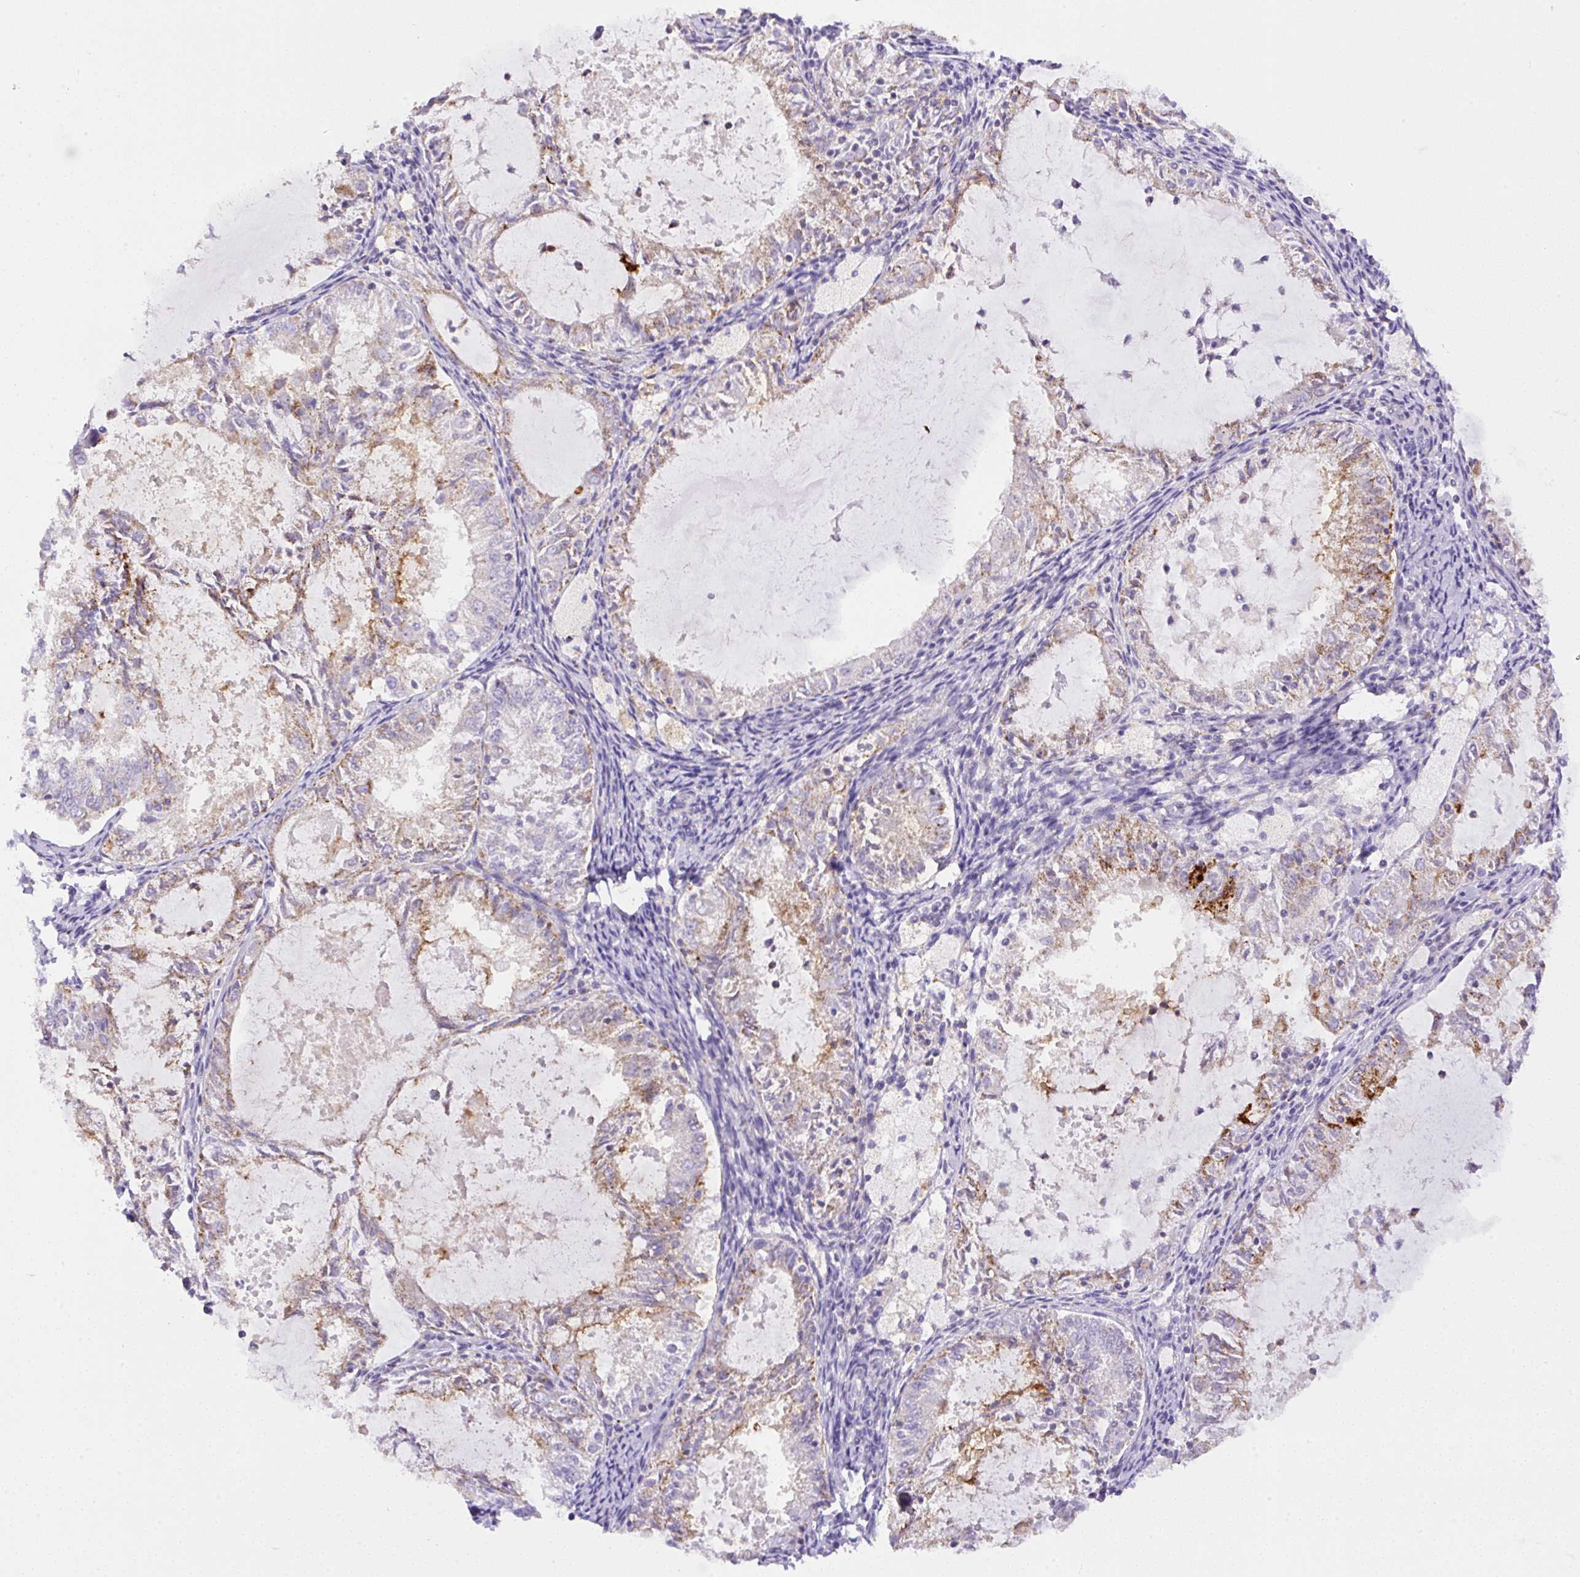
{"staining": {"intensity": "strong", "quantity": "<25%", "location": "cytoplasmic/membranous"}, "tissue": "endometrial cancer", "cell_type": "Tumor cells", "image_type": "cancer", "snomed": [{"axis": "morphology", "description": "Adenocarcinoma, NOS"}, {"axis": "topography", "description": "Endometrium"}], "caption": "This is an image of IHC staining of endometrial cancer, which shows strong positivity in the cytoplasmic/membranous of tumor cells.", "gene": "NF1", "patient": {"sex": "female", "age": 57}}